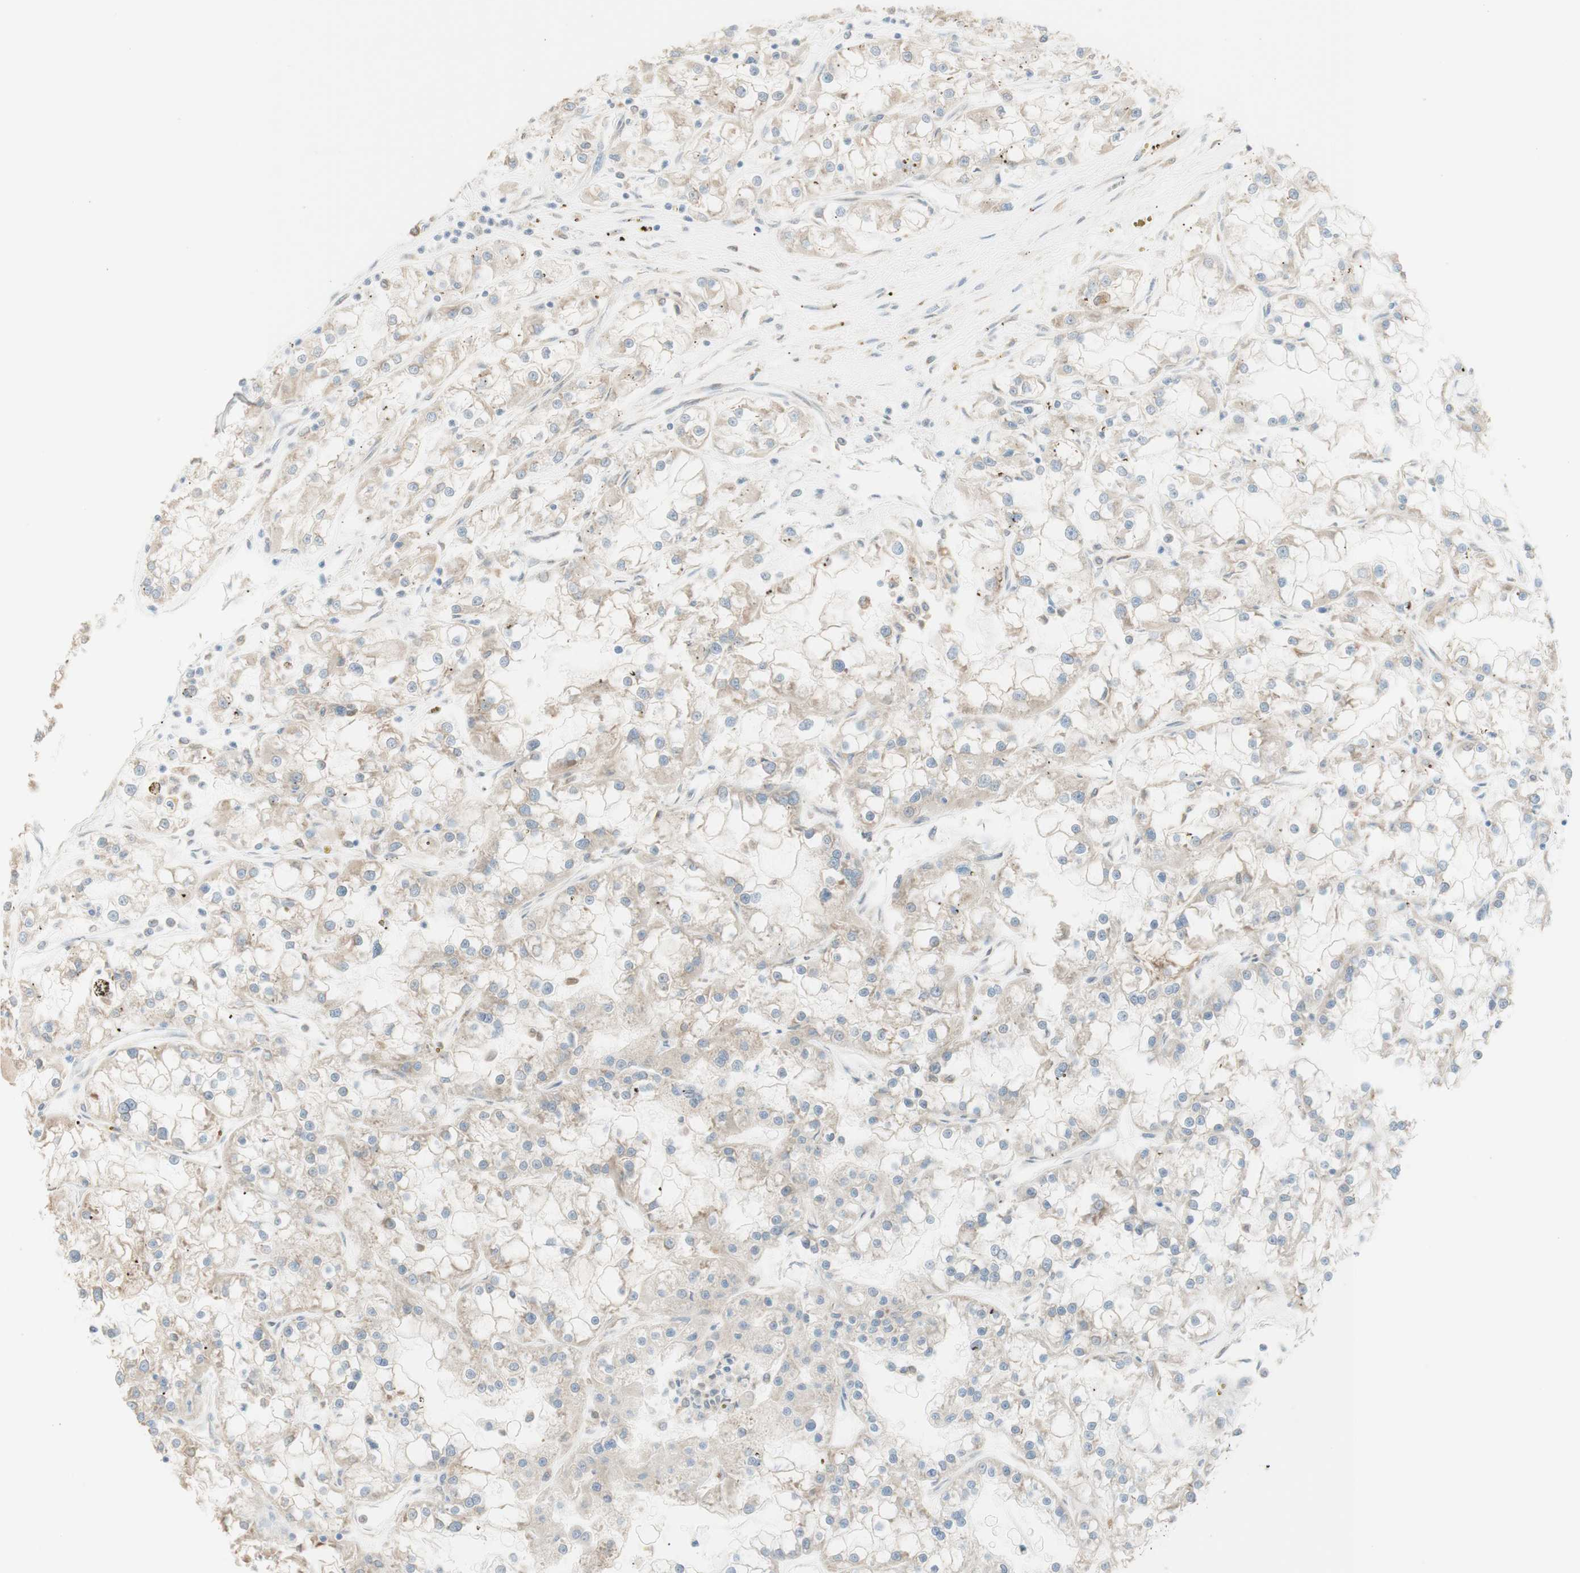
{"staining": {"intensity": "weak", "quantity": "25%-75%", "location": "cytoplasmic/membranous"}, "tissue": "renal cancer", "cell_type": "Tumor cells", "image_type": "cancer", "snomed": [{"axis": "morphology", "description": "Adenocarcinoma, NOS"}, {"axis": "topography", "description": "Kidney"}], "caption": "Immunohistochemistry staining of renal adenocarcinoma, which displays low levels of weak cytoplasmic/membranous positivity in about 25%-75% of tumor cells indicating weak cytoplasmic/membranous protein expression. The staining was performed using DAB (3,3'-diaminobenzidine) (brown) for protein detection and nuclei were counterstained in hematoxylin (blue).", "gene": "COMT", "patient": {"sex": "female", "age": 52}}